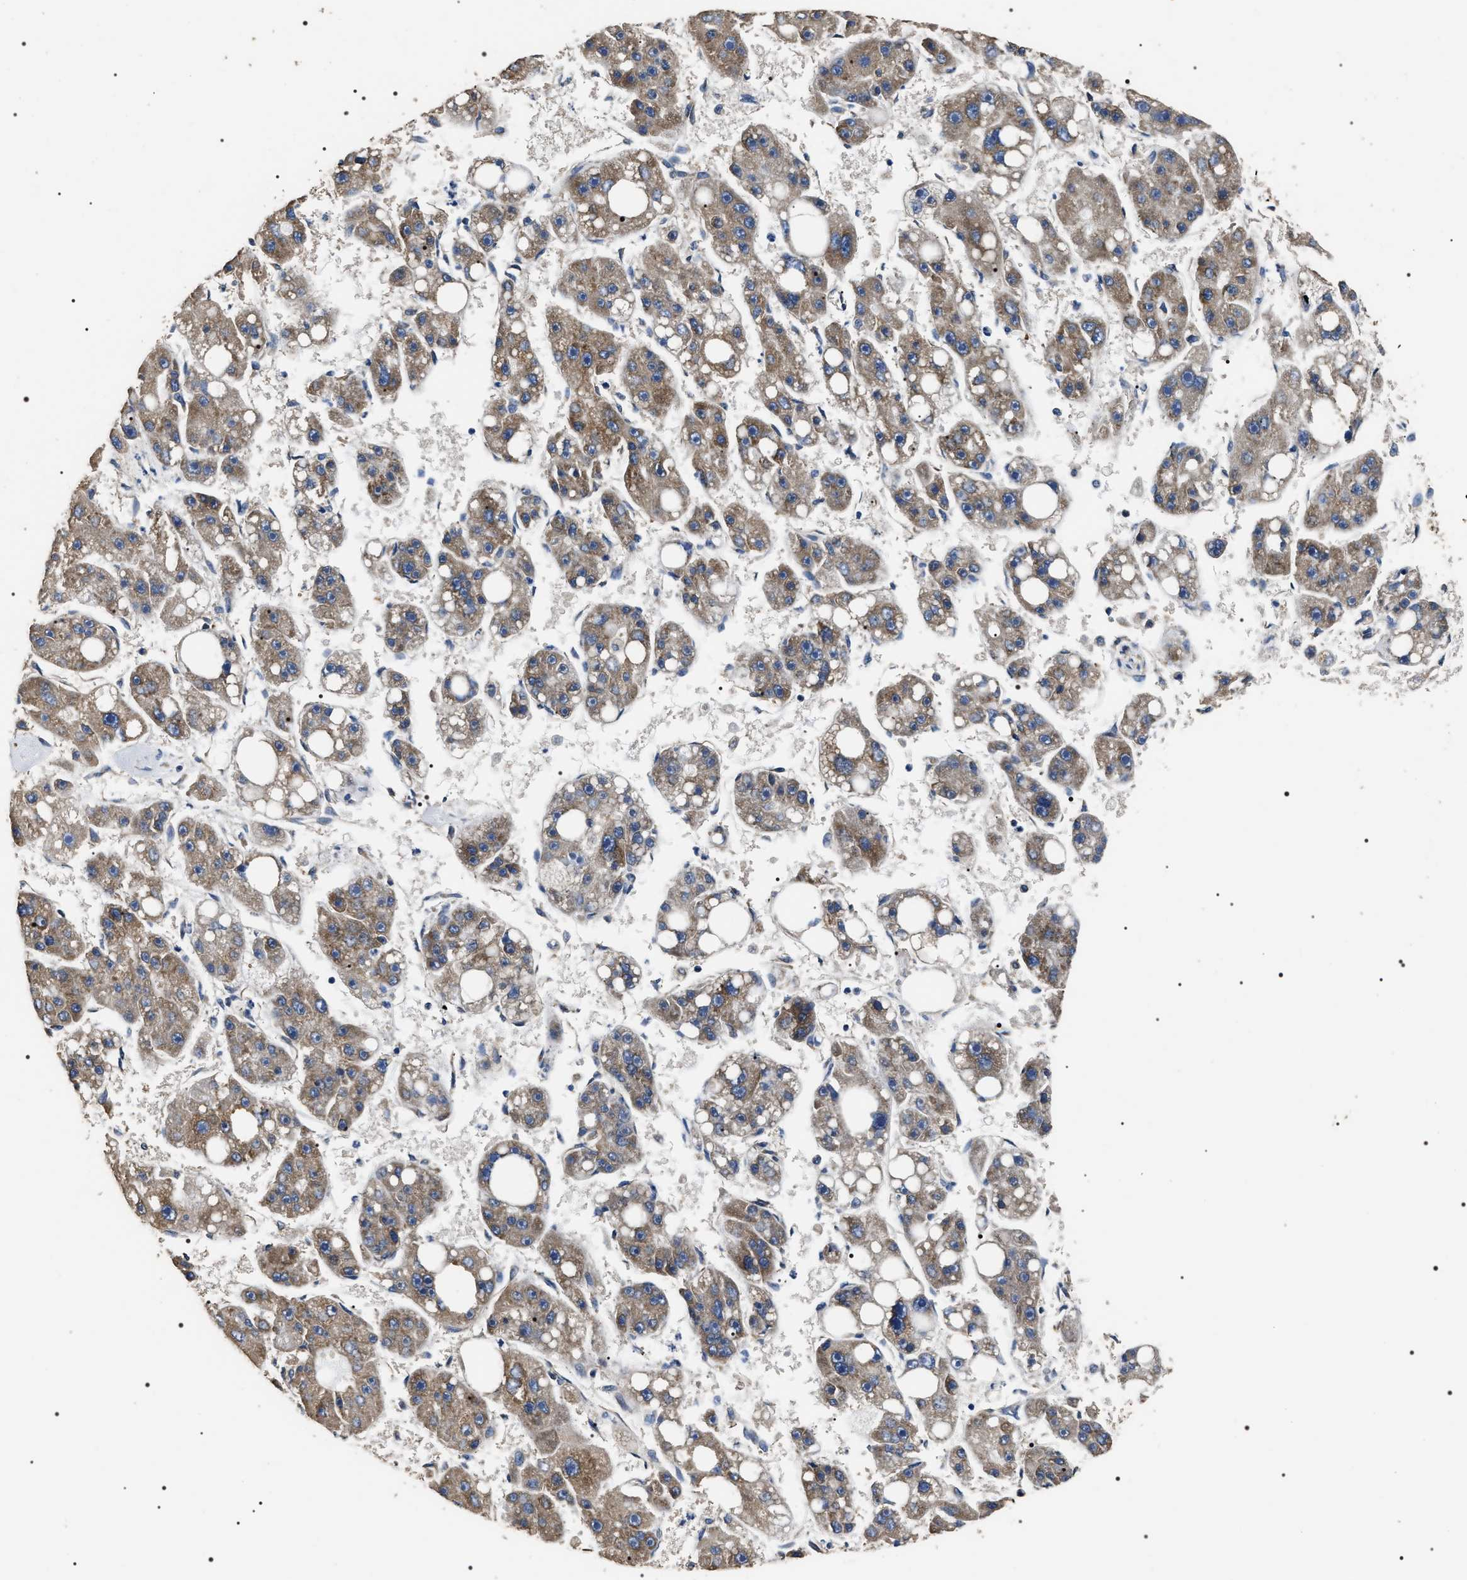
{"staining": {"intensity": "moderate", "quantity": ">75%", "location": "cytoplasmic/membranous"}, "tissue": "liver cancer", "cell_type": "Tumor cells", "image_type": "cancer", "snomed": [{"axis": "morphology", "description": "Carcinoma, Hepatocellular, NOS"}, {"axis": "topography", "description": "Liver"}], "caption": "Liver hepatocellular carcinoma stained with a brown dye shows moderate cytoplasmic/membranous positive staining in about >75% of tumor cells.", "gene": "KTN1", "patient": {"sex": "female", "age": 61}}